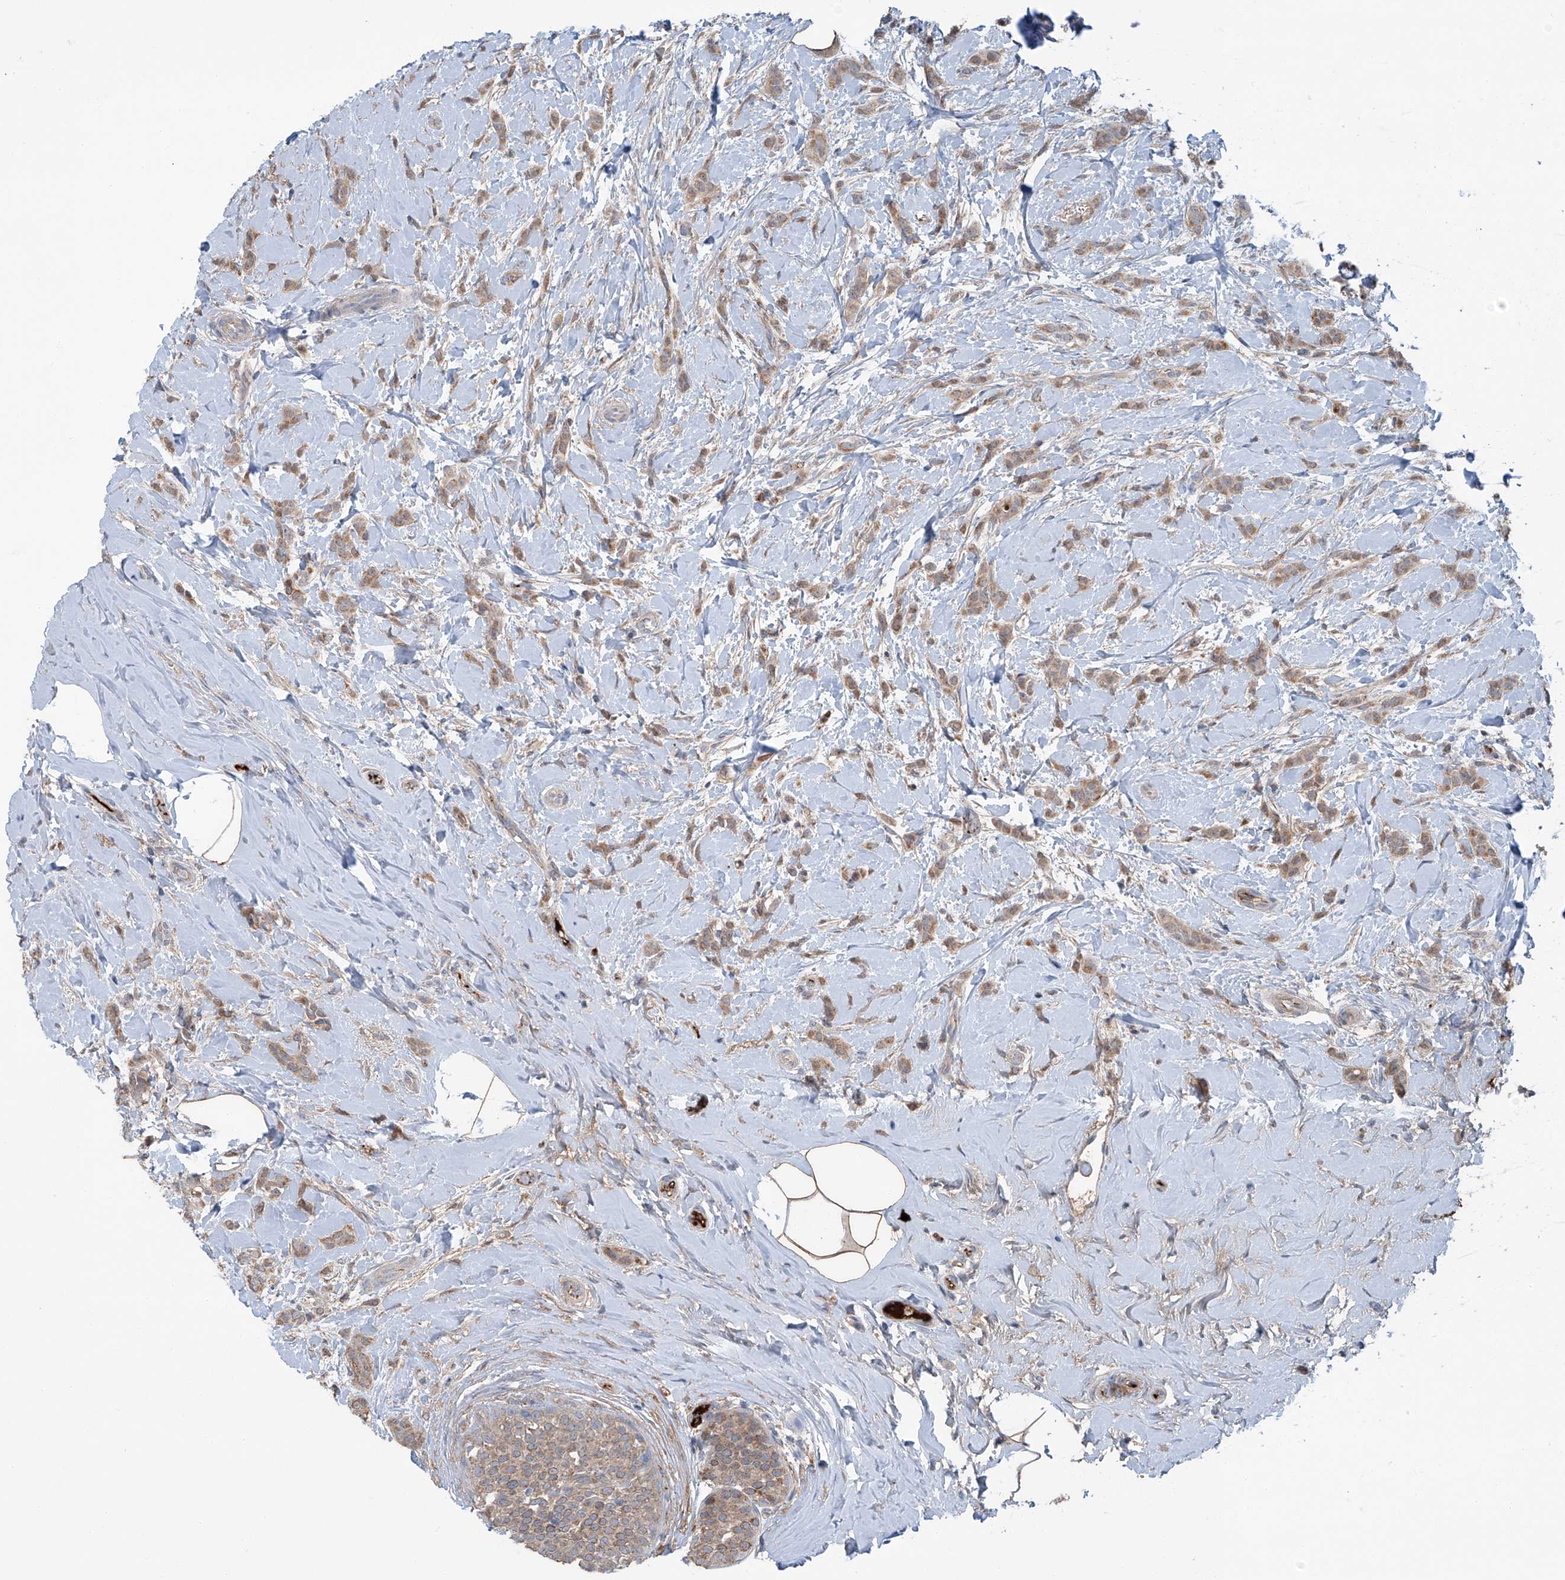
{"staining": {"intensity": "moderate", "quantity": ">75%", "location": "cytoplasmic/membranous"}, "tissue": "breast cancer", "cell_type": "Tumor cells", "image_type": "cancer", "snomed": [{"axis": "morphology", "description": "Lobular carcinoma, in situ"}, {"axis": "morphology", "description": "Lobular carcinoma"}, {"axis": "topography", "description": "Breast"}], "caption": "Immunohistochemical staining of human breast cancer demonstrates medium levels of moderate cytoplasmic/membranous positivity in about >75% of tumor cells.", "gene": "SIX4", "patient": {"sex": "female", "age": 41}}